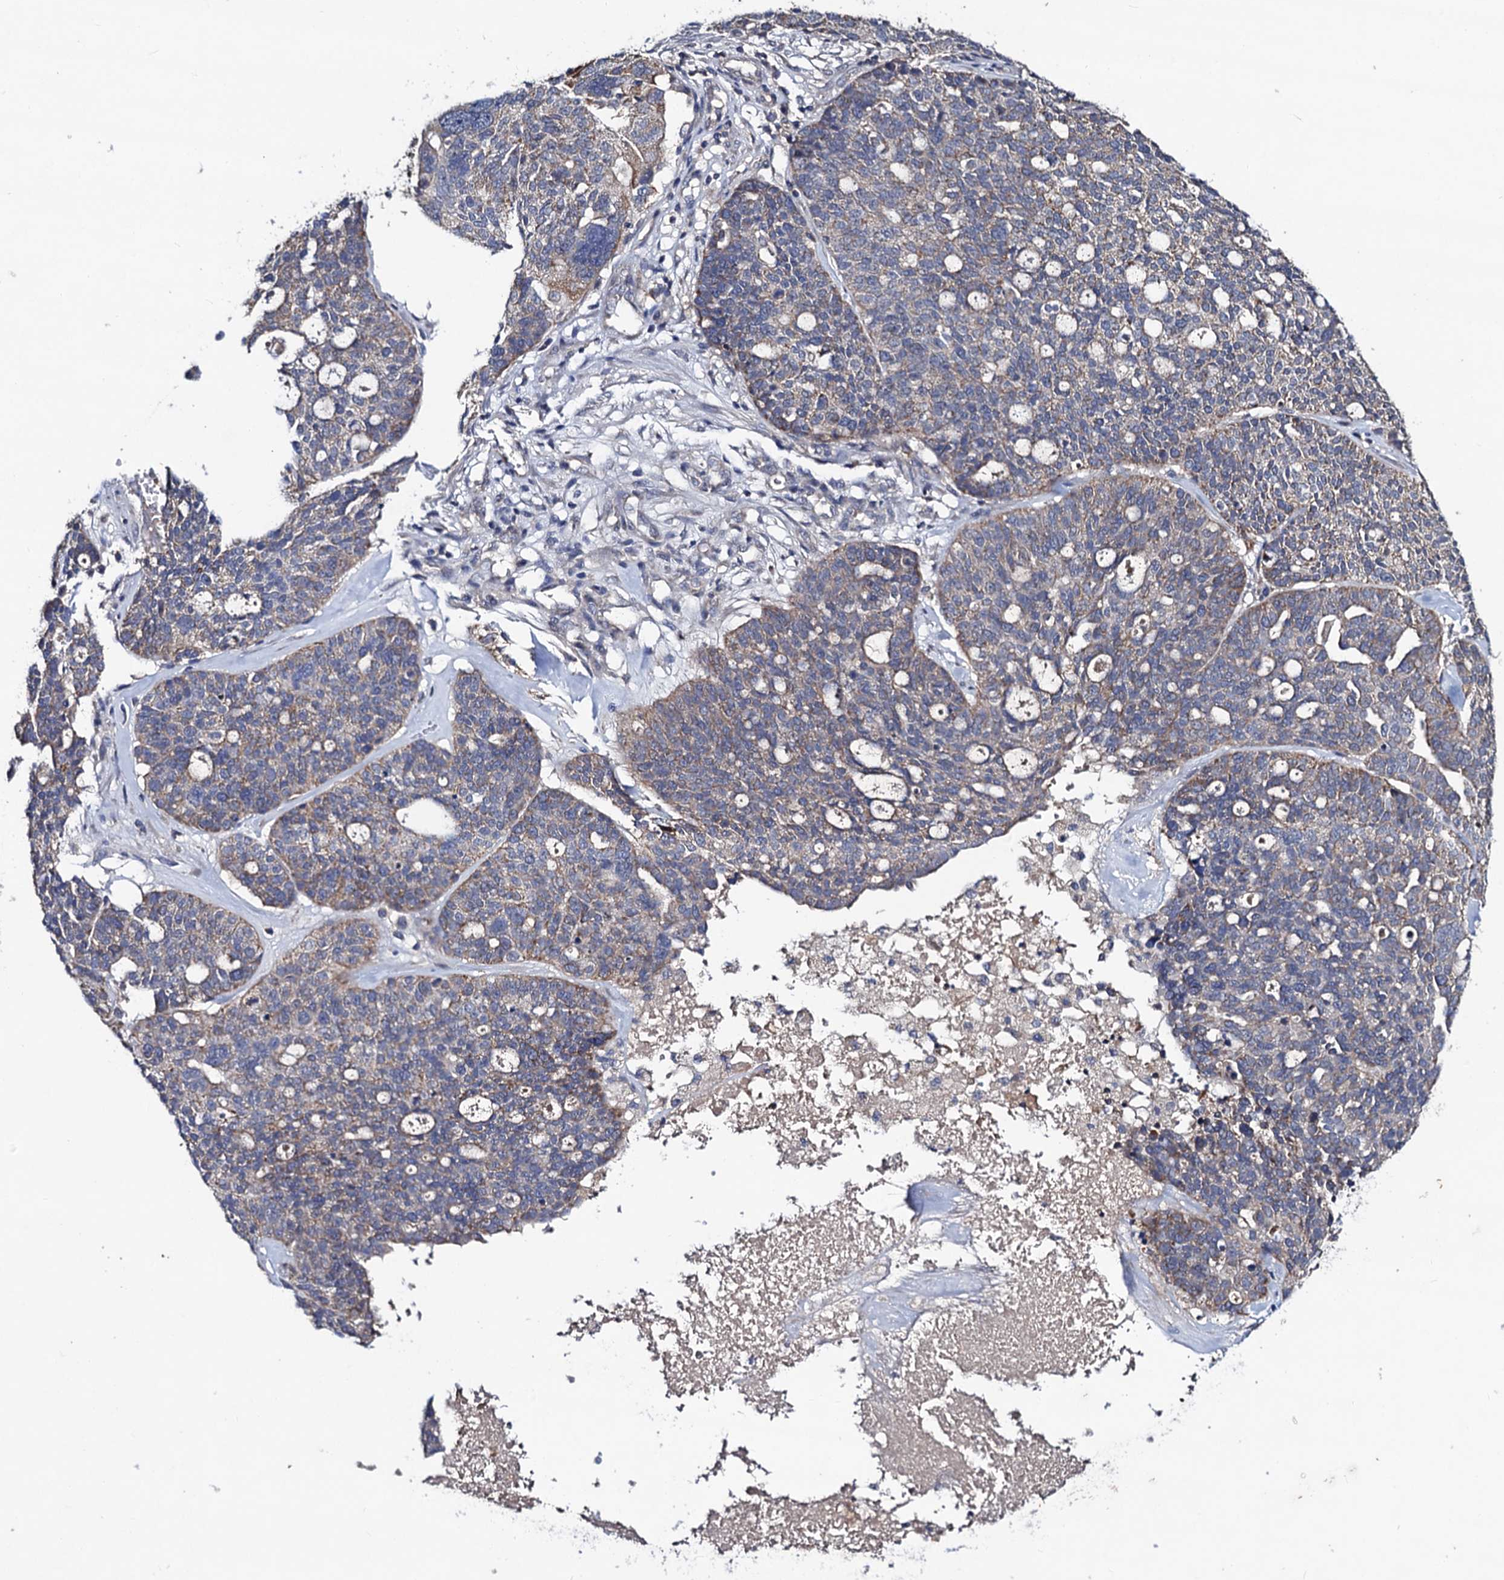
{"staining": {"intensity": "weak", "quantity": "25%-75%", "location": "cytoplasmic/membranous"}, "tissue": "ovarian cancer", "cell_type": "Tumor cells", "image_type": "cancer", "snomed": [{"axis": "morphology", "description": "Cystadenocarcinoma, serous, NOS"}, {"axis": "topography", "description": "Ovary"}], "caption": "Ovarian serous cystadenocarcinoma stained with a protein marker shows weak staining in tumor cells.", "gene": "VPS37D", "patient": {"sex": "female", "age": 59}}